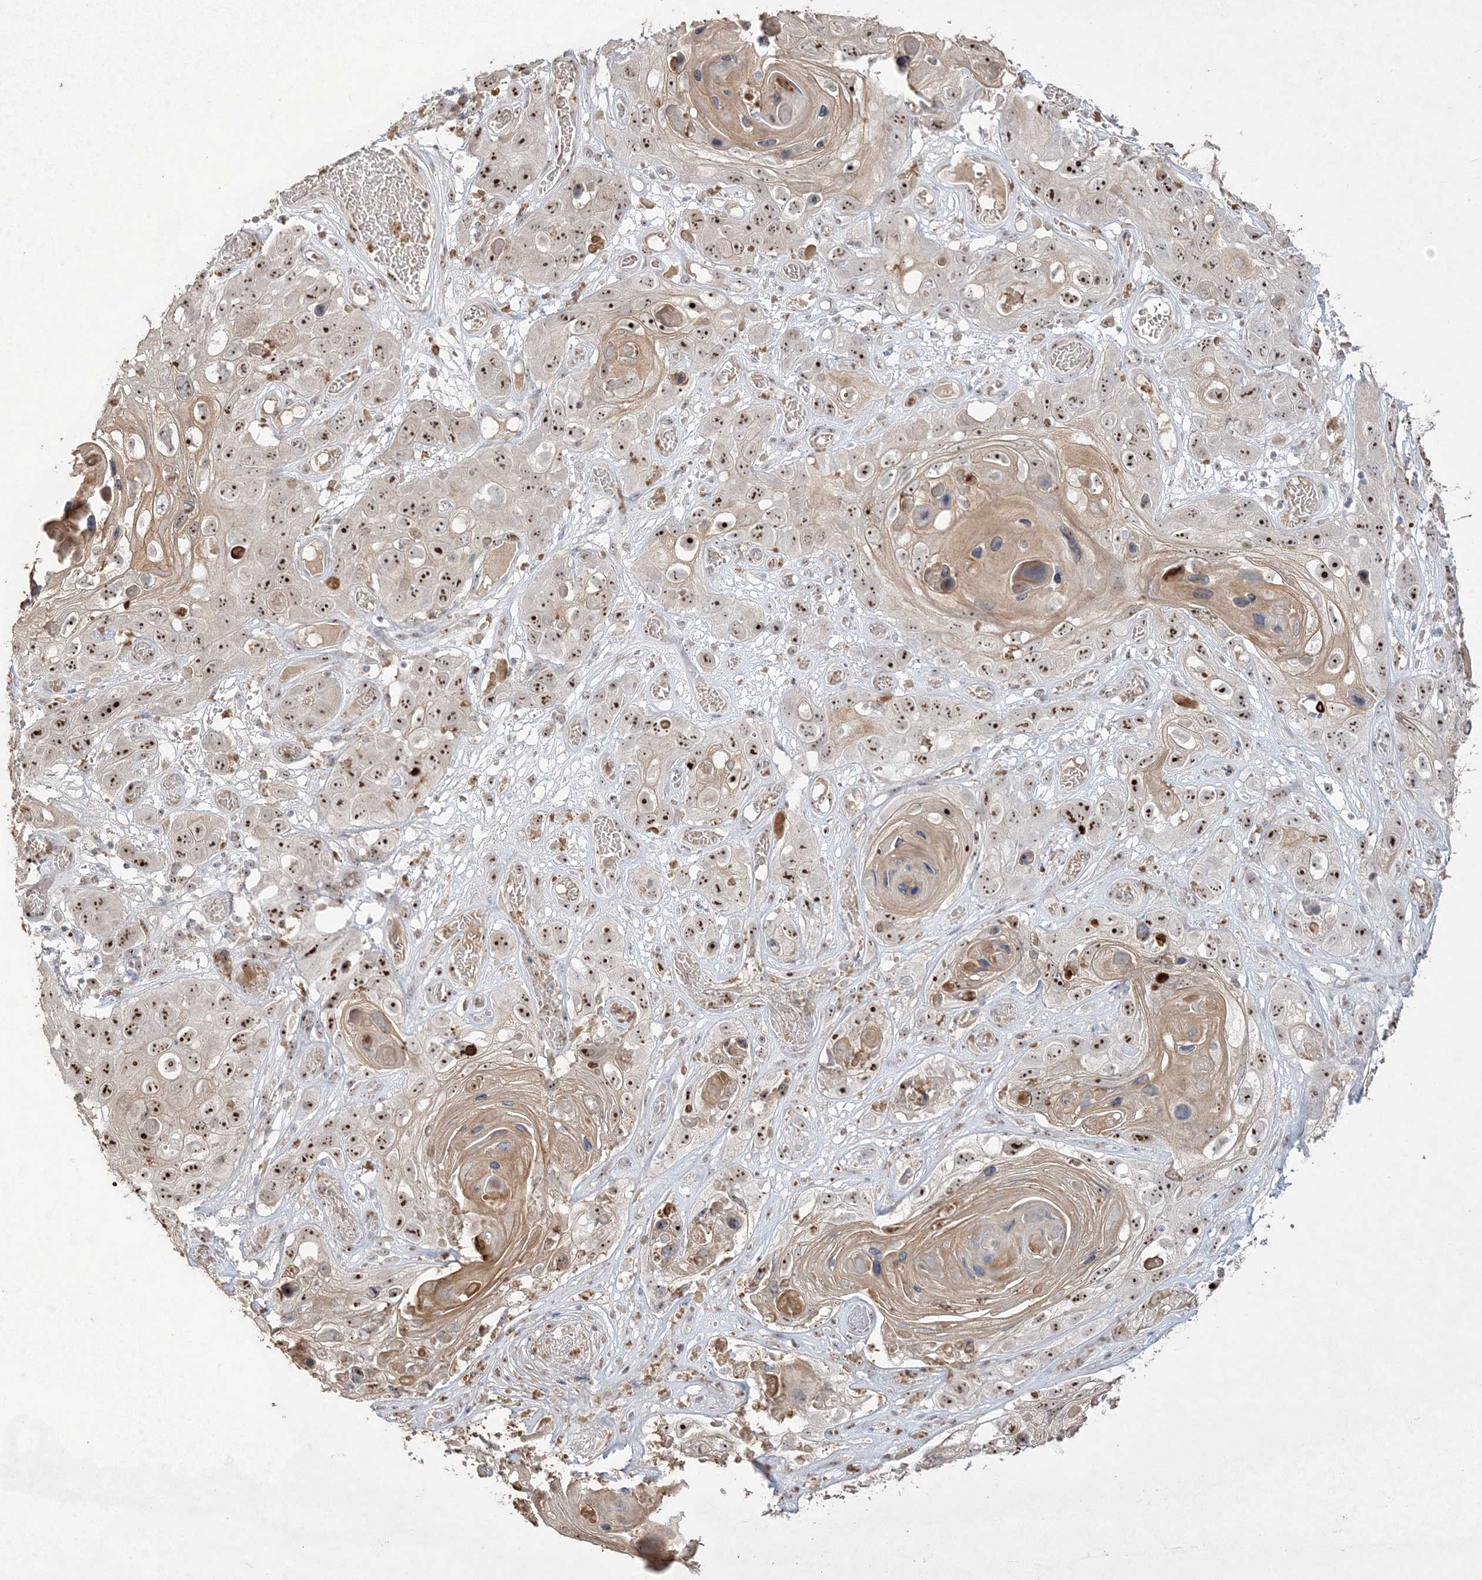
{"staining": {"intensity": "strong", "quantity": ">75%", "location": "nuclear"}, "tissue": "skin cancer", "cell_type": "Tumor cells", "image_type": "cancer", "snomed": [{"axis": "morphology", "description": "Squamous cell carcinoma, NOS"}, {"axis": "topography", "description": "Skin"}], "caption": "Squamous cell carcinoma (skin) stained with IHC displays strong nuclear positivity in approximately >75% of tumor cells.", "gene": "NOP16", "patient": {"sex": "male", "age": 55}}